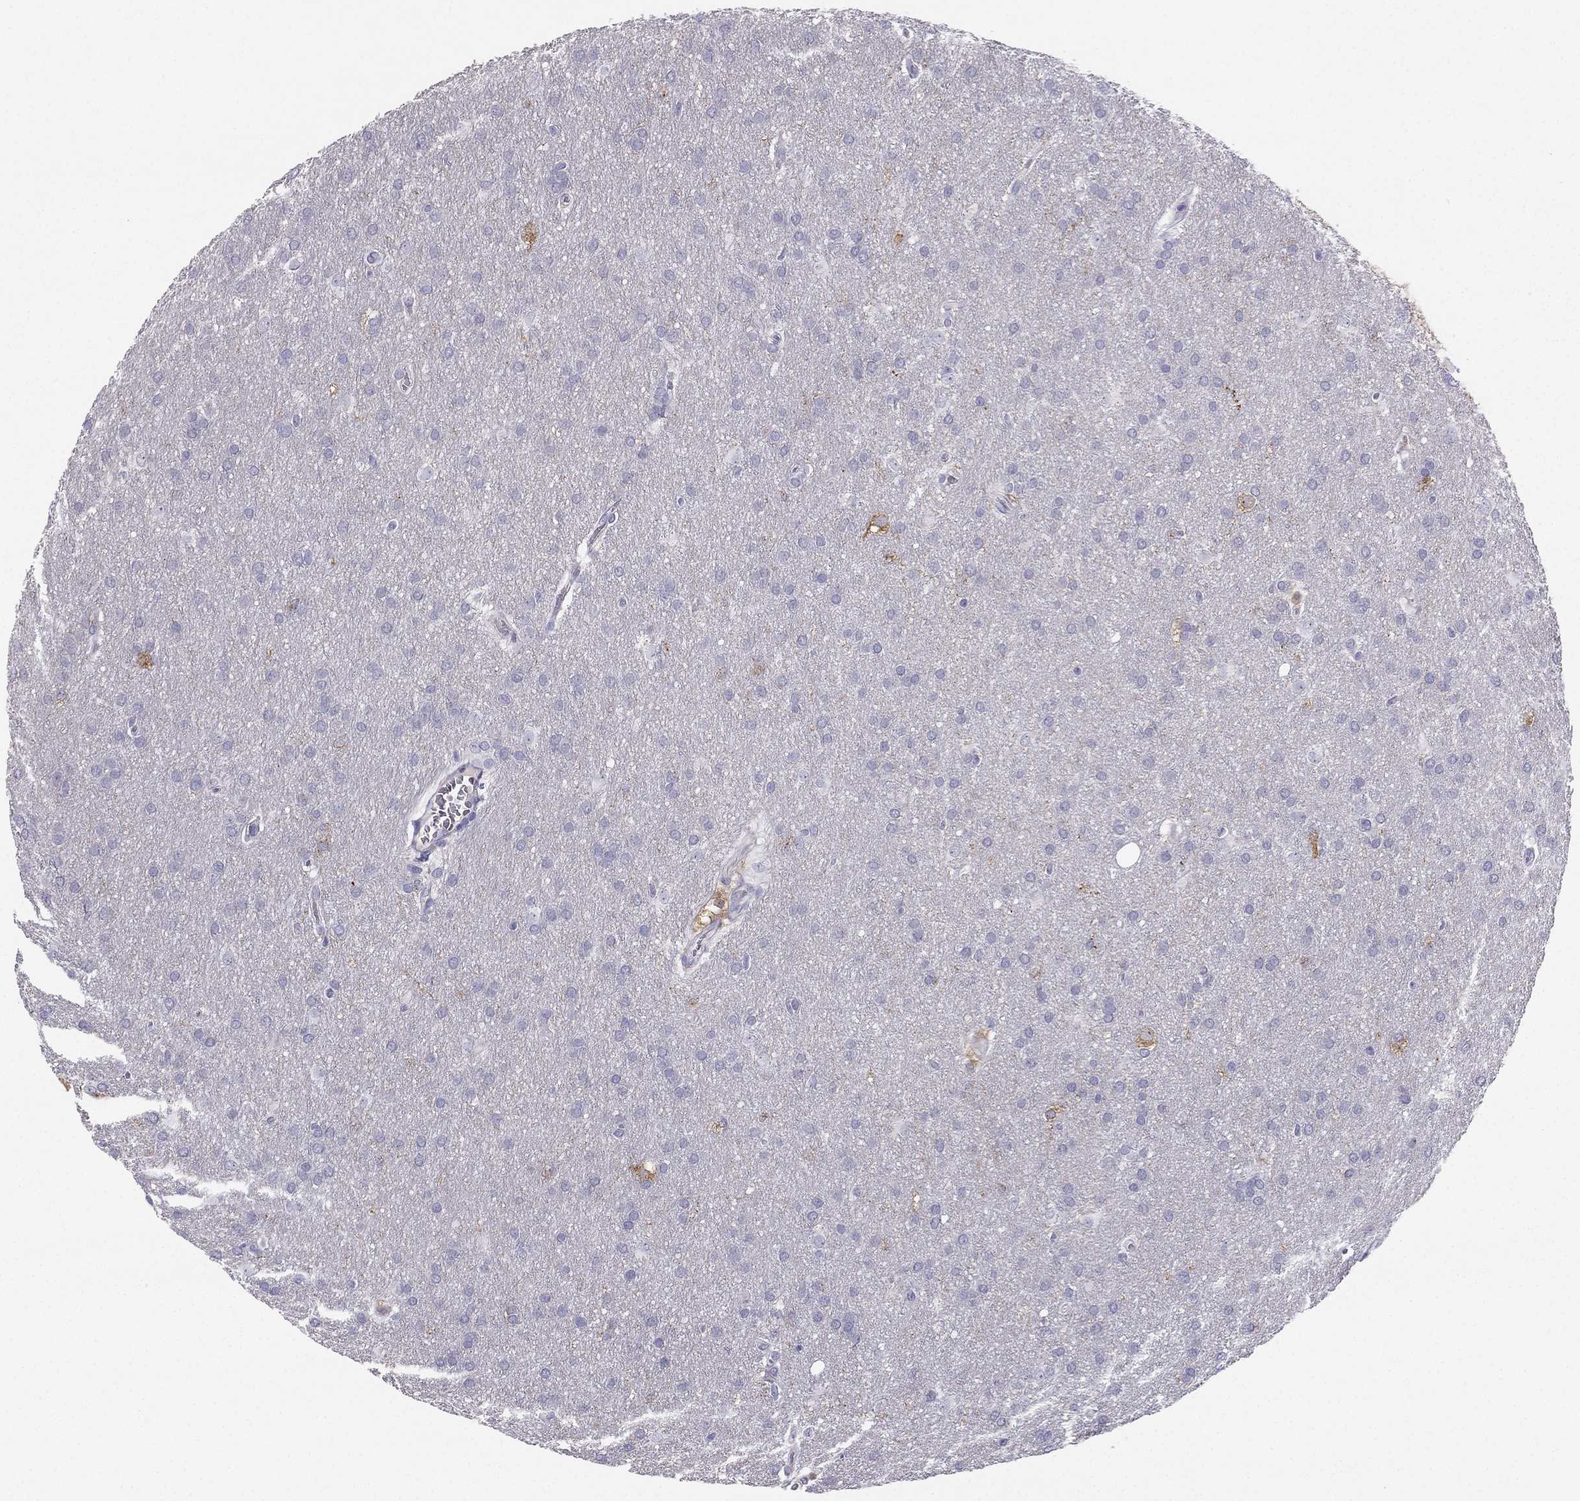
{"staining": {"intensity": "negative", "quantity": "none", "location": "none"}, "tissue": "glioma", "cell_type": "Tumor cells", "image_type": "cancer", "snomed": [{"axis": "morphology", "description": "Glioma, malignant, Low grade"}, {"axis": "topography", "description": "Brain"}], "caption": "An IHC histopathology image of malignant glioma (low-grade) is shown. There is no staining in tumor cells of malignant glioma (low-grade).", "gene": "LMTK3", "patient": {"sex": "female", "age": 32}}